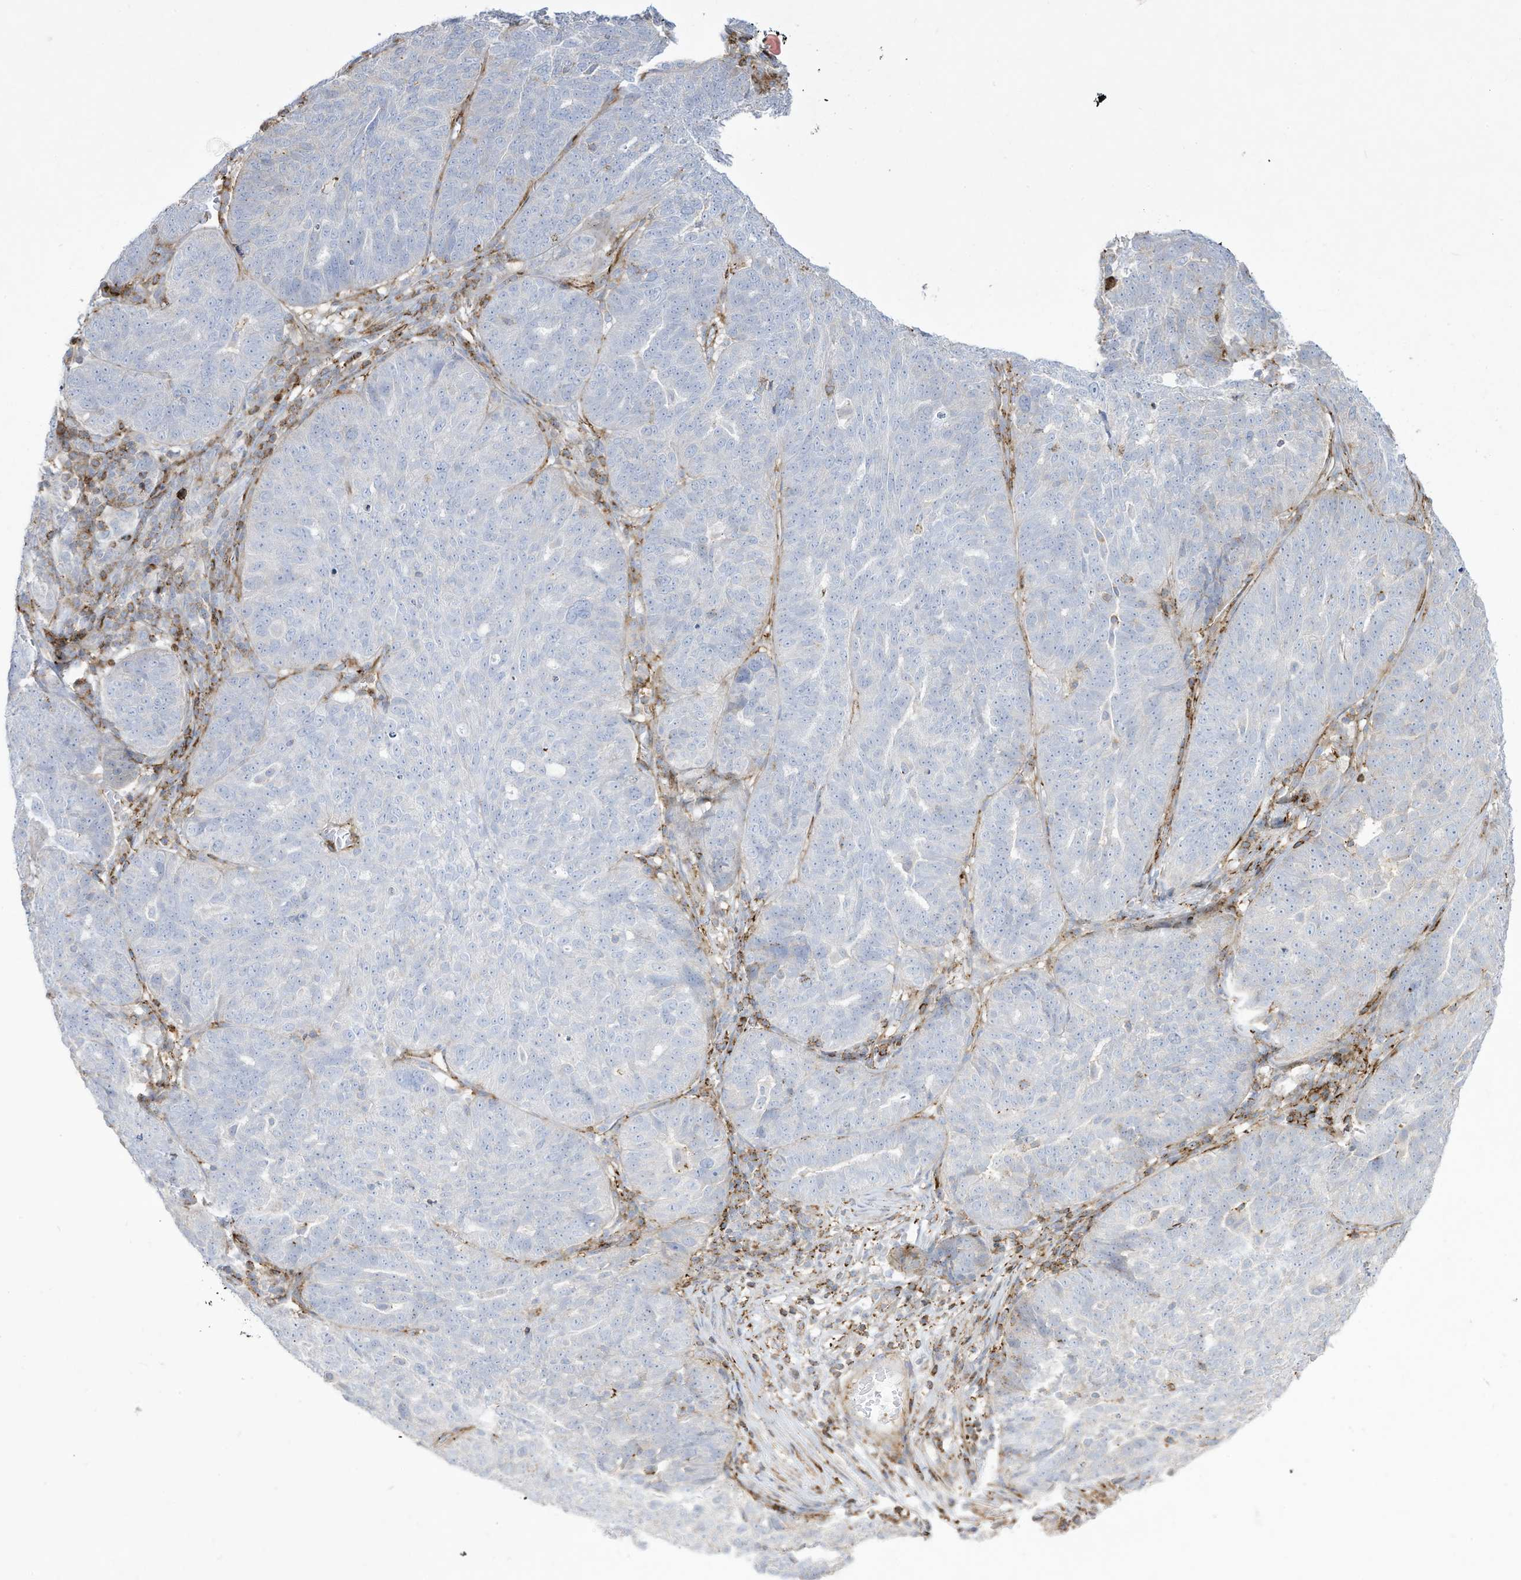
{"staining": {"intensity": "negative", "quantity": "none", "location": "none"}, "tissue": "ovarian cancer", "cell_type": "Tumor cells", "image_type": "cancer", "snomed": [{"axis": "morphology", "description": "Cystadenocarcinoma, serous, NOS"}, {"axis": "topography", "description": "Ovary"}], "caption": "A histopathology image of ovarian serous cystadenocarcinoma stained for a protein reveals no brown staining in tumor cells.", "gene": "THNSL2", "patient": {"sex": "female", "age": 59}}